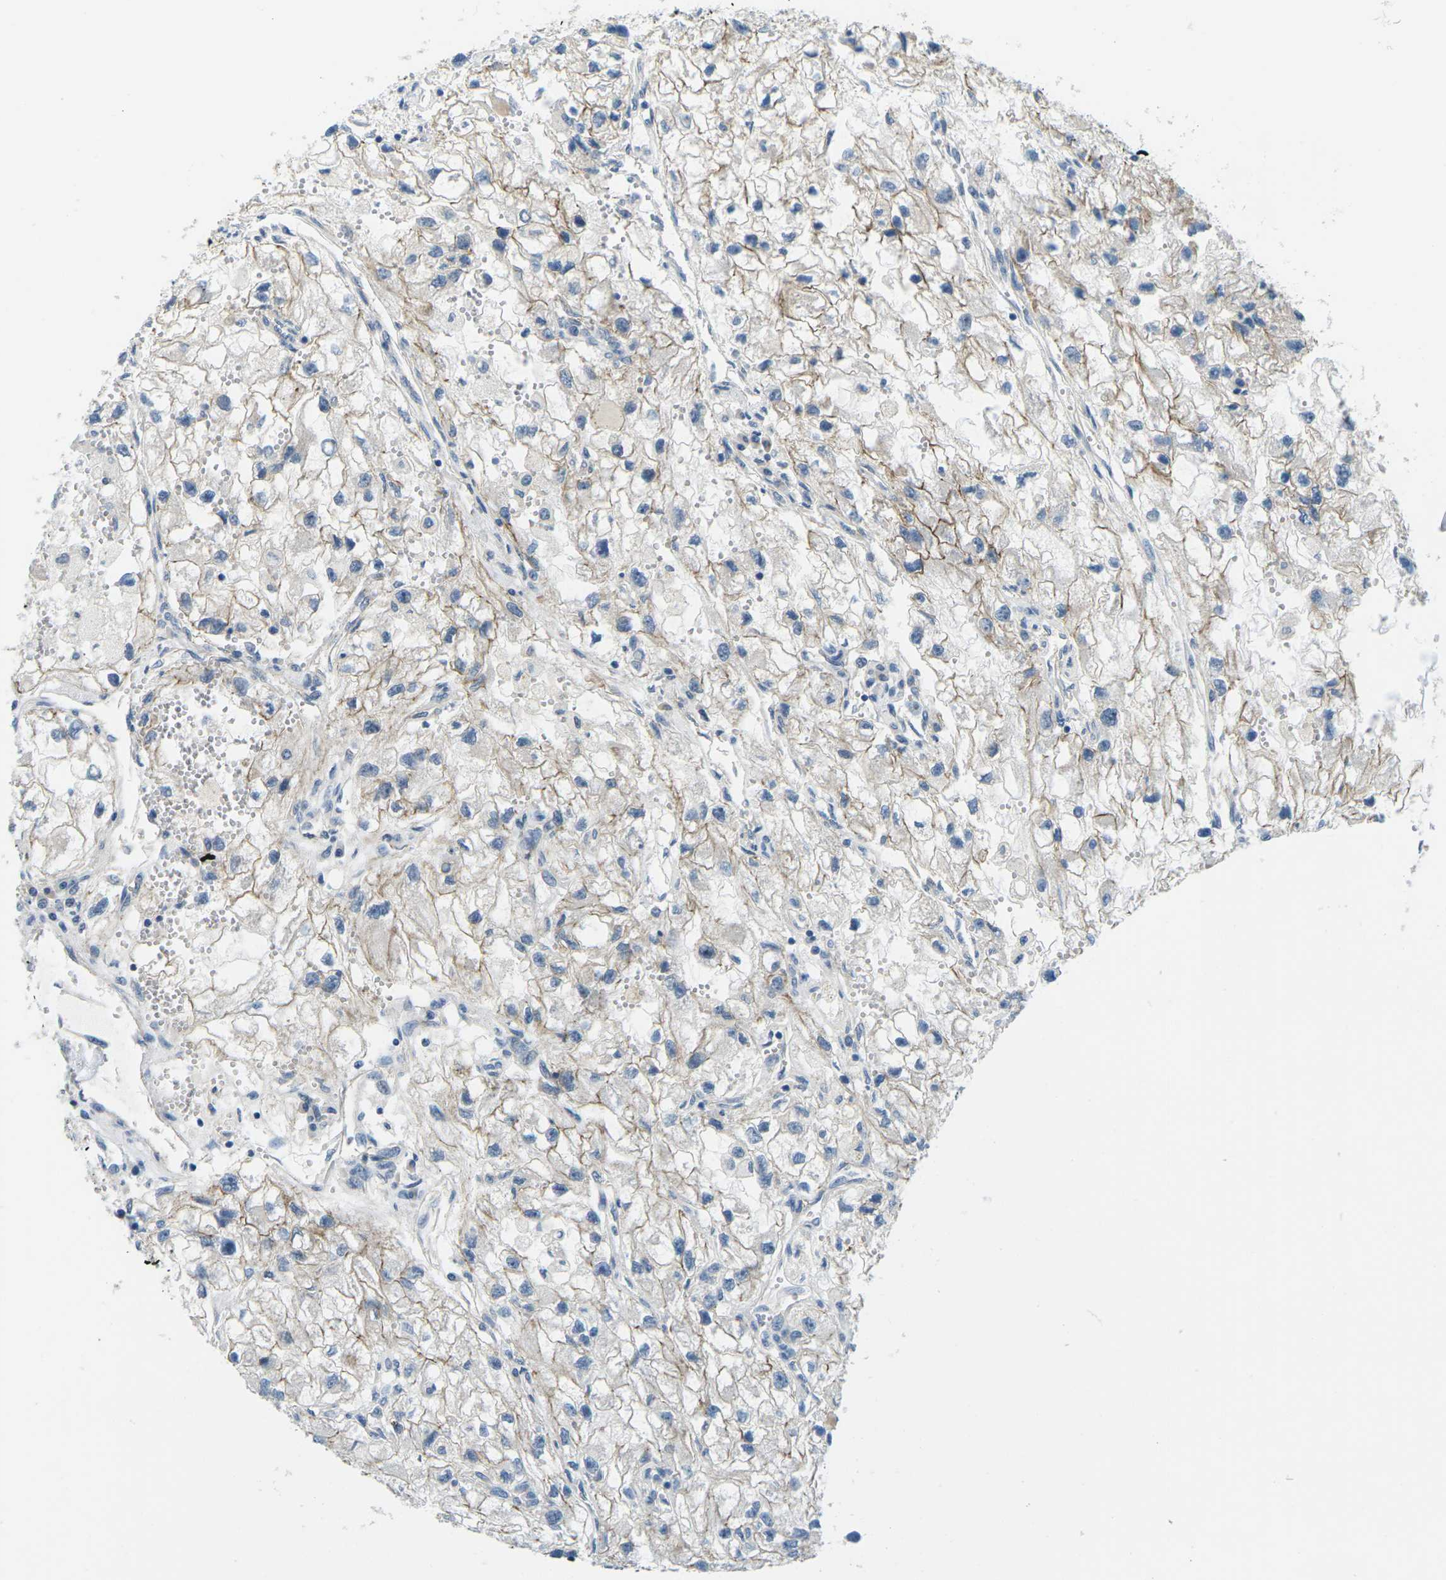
{"staining": {"intensity": "weak", "quantity": ">75%", "location": "cytoplasmic/membranous"}, "tissue": "renal cancer", "cell_type": "Tumor cells", "image_type": "cancer", "snomed": [{"axis": "morphology", "description": "Adenocarcinoma, NOS"}, {"axis": "topography", "description": "Kidney"}], "caption": "Weak cytoplasmic/membranous positivity for a protein is appreciated in about >75% of tumor cells of renal adenocarcinoma using immunohistochemistry (IHC).", "gene": "CTNND1", "patient": {"sex": "female", "age": 70}}